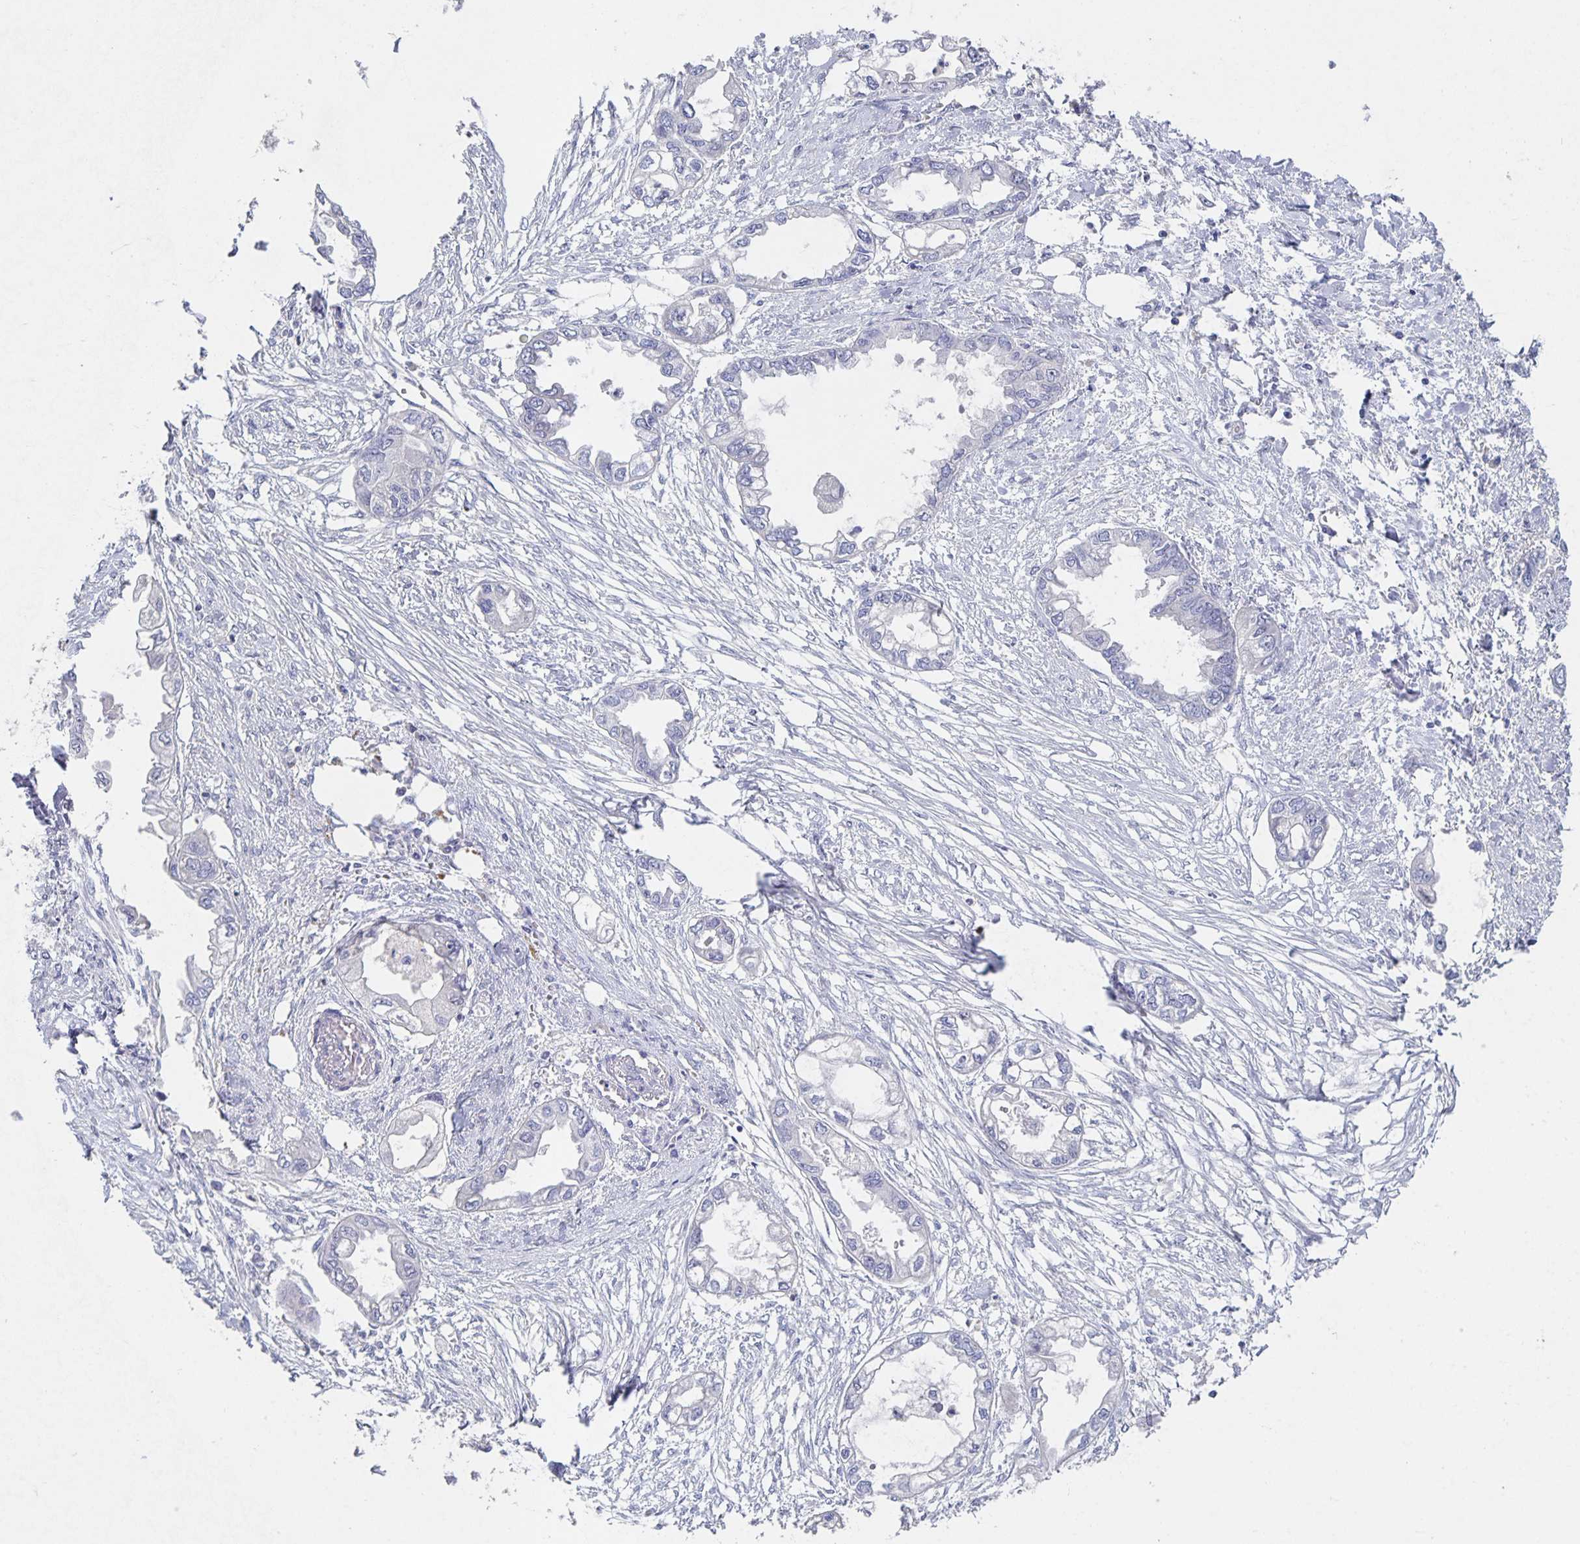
{"staining": {"intensity": "negative", "quantity": "none", "location": "none"}, "tissue": "endometrial cancer", "cell_type": "Tumor cells", "image_type": "cancer", "snomed": [{"axis": "morphology", "description": "Adenocarcinoma, NOS"}, {"axis": "morphology", "description": "Adenocarcinoma, metastatic, NOS"}, {"axis": "topography", "description": "Adipose tissue"}, {"axis": "topography", "description": "Endometrium"}], "caption": "The image shows no staining of tumor cells in endometrial cancer. Nuclei are stained in blue.", "gene": "CDC42BPG", "patient": {"sex": "female", "age": 67}}